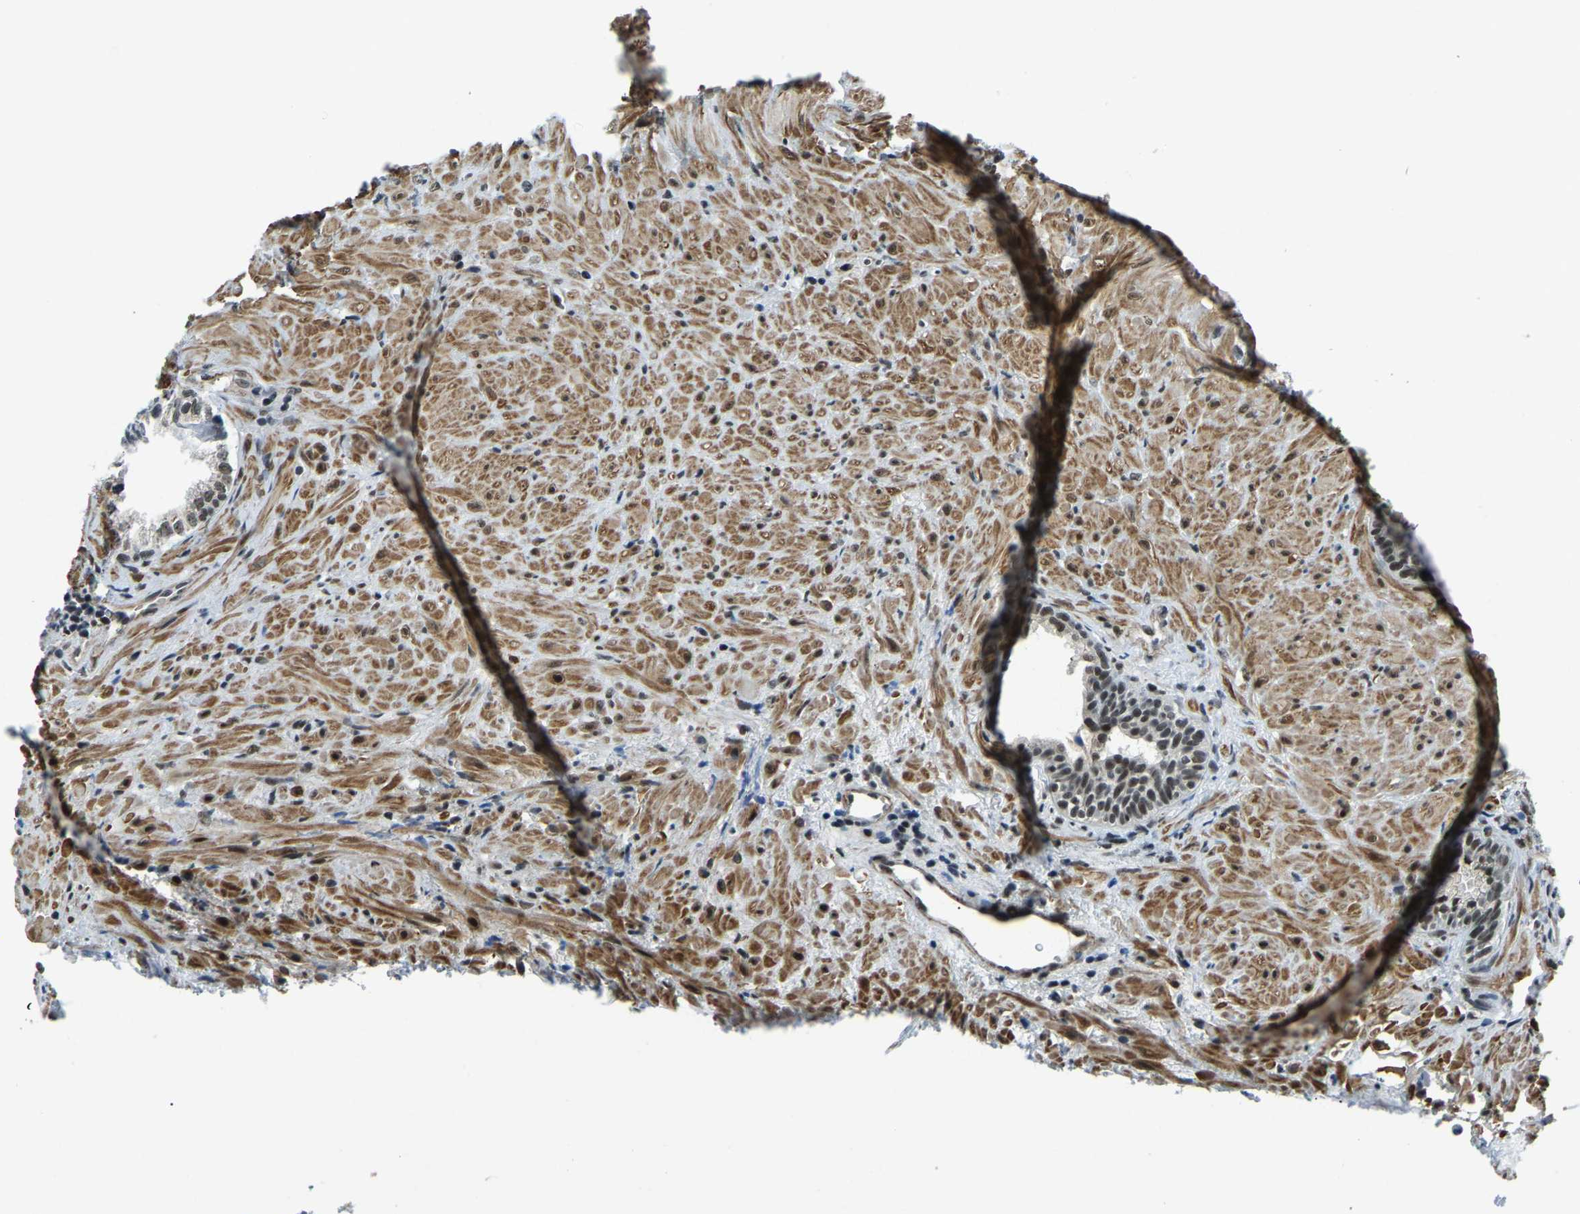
{"staining": {"intensity": "moderate", "quantity": ">75%", "location": "nuclear"}, "tissue": "prostate", "cell_type": "Glandular cells", "image_type": "normal", "snomed": [{"axis": "morphology", "description": "Normal tissue, NOS"}, {"axis": "topography", "description": "Prostate"}], "caption": "Normal prostate exhibits moderate nuclear positivity in approximately >75% of glandular cells, visualized by immunohistochemistry.", "gene": "PRCC", "patient": {"sex": "male", "age": 76}}